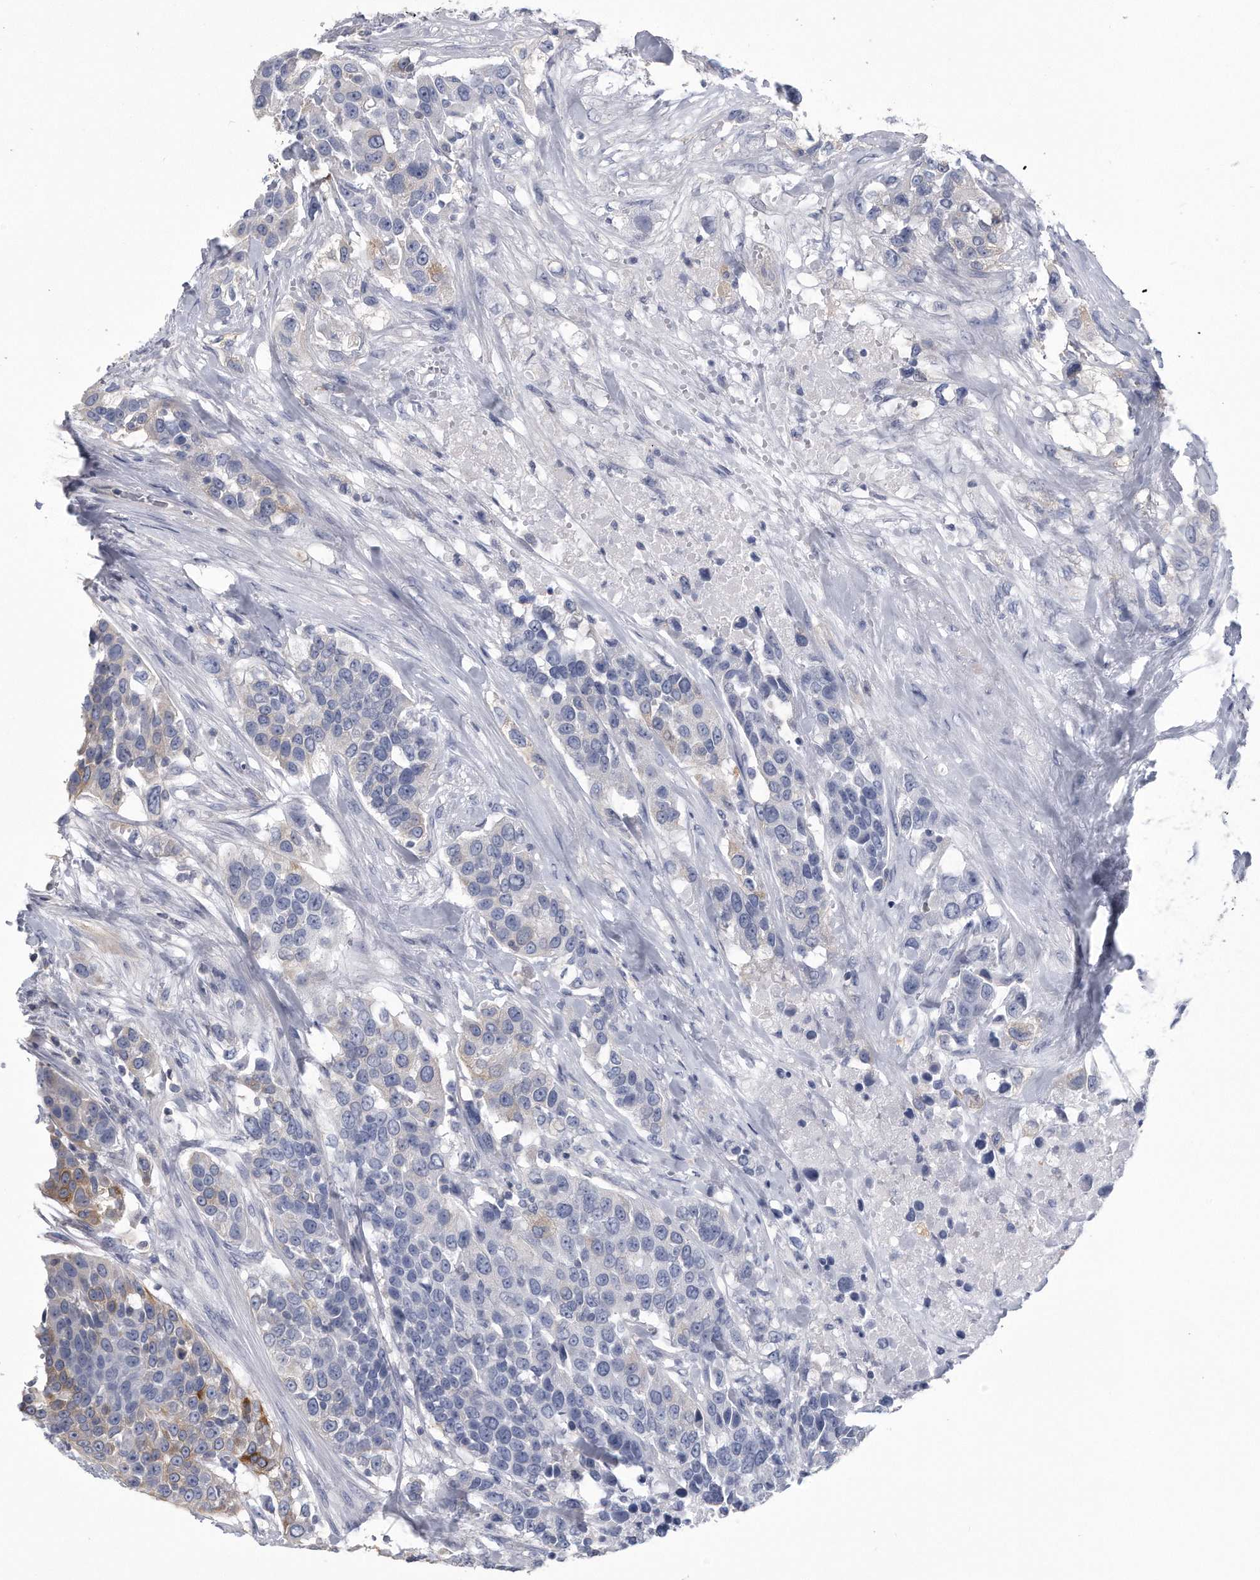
{"staining": {"intensity": "negative", "quantity": "none", "location": "none"}, "tissue": "urothelial cancer", "cell_type": "Tumor cells", "image_type": "cancer", "snomed": [{"axis": "morphology", "description": "Urothelial carcinoma, High grade"}, {"axis": "topography", "description": "Urinary bladder"}], "caption": "Immunohistochemistry (IHC) micrograph of neoplastic tissue: human urothelial cancer stained with DAB (3,3'-diaminobenzidine) displays no significant protein staining in tumor cells. (DAB (3,3'-diaminobenzidine) IHC visualized using brightfield microscopy, high magnification).", "gene": "PYGB", "patient": {"sex": "female", "age": 80}}